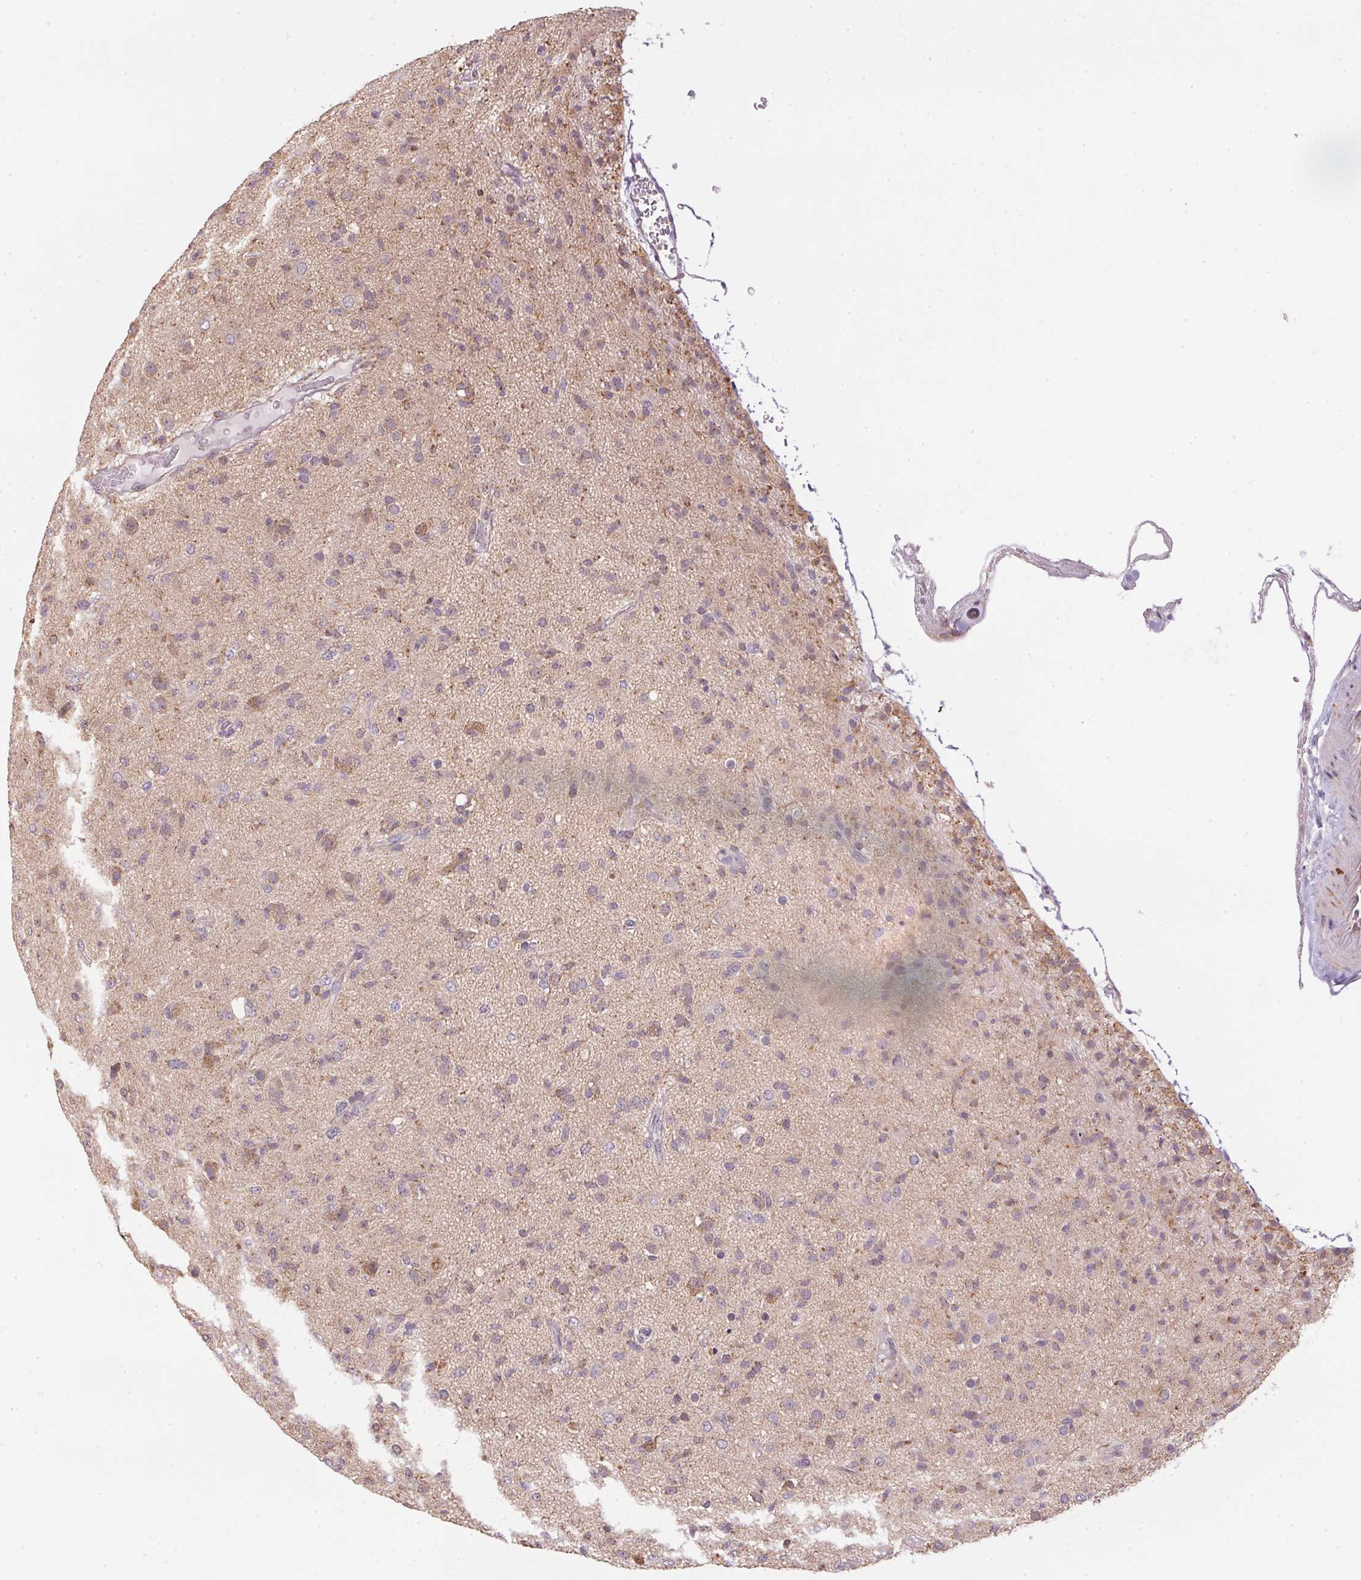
{"staining": {"intensity": "negative", "quantity": "none", "location": "none"}, "tissue": "glioma", "cell_type": "Tumor cells", "image_type": "cancer", "snomed": [{"axis": "morphology", "description": "Glioma, malignant, Low grade"}, {"axis": "topography", "description": "Brain"}], "caption": "Glioma was stained to show a protein in brown. There is no significant staining in tumor cells.", "gene": "SC5D", "patient": {"sex": "male", "age": 65}}